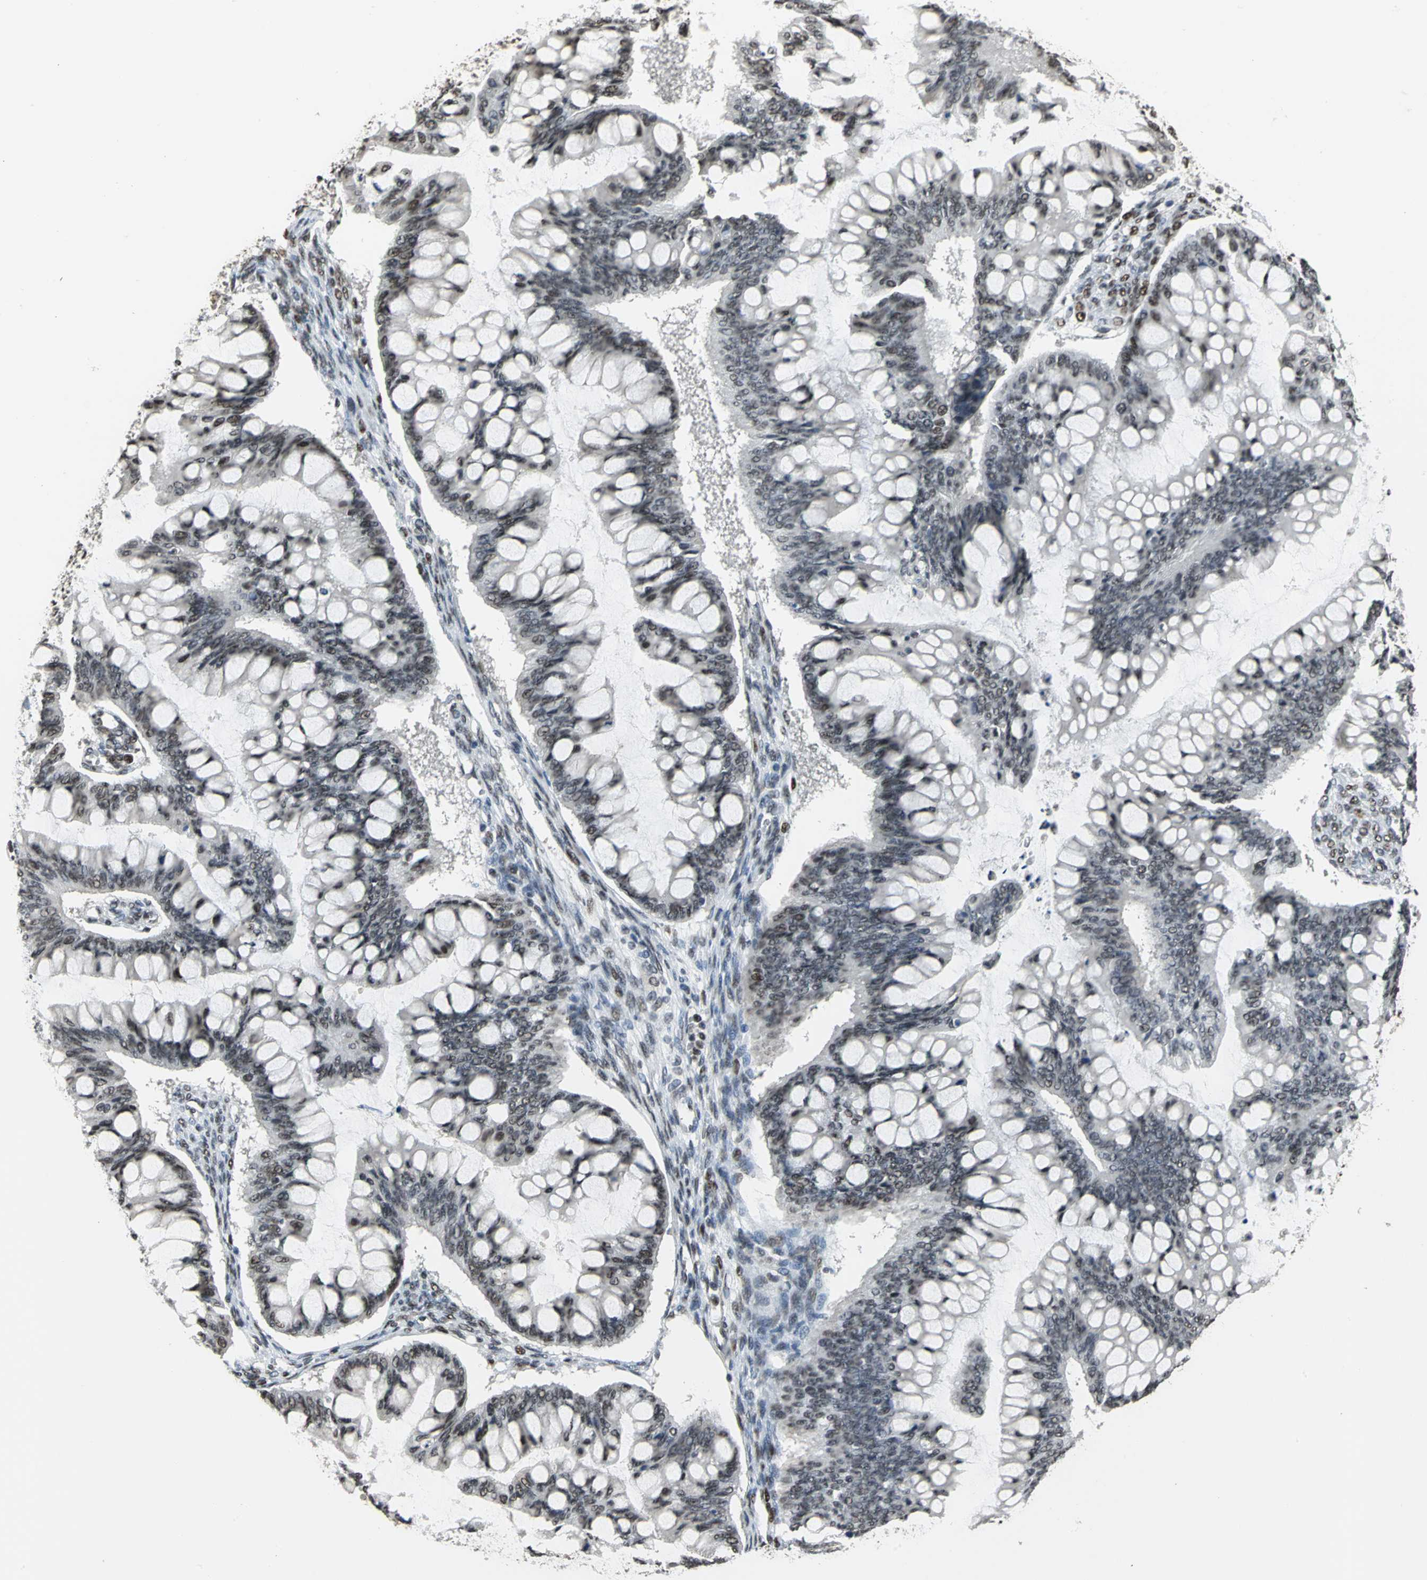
{"staining": {"intensity": "moderate", "quantity": ">75%", "location": "nuclear"}, "tissue": "ovarian cancer", "cell_type": "Tumor cells", "image_type": "cancer", "snomed": [{"axis": "morphology", "description": "Cystadenocarcinoma, mucinous, NOS"}, {"axis": "topography", "description": "Ovary"}], "caption": "High-power microscopy captured an immunohistochemistry (IHC) histopathology image of ovarian cancer (mucinous cystadenocarcinoma), revealing moderate nuclear staining in approximately >75% of tumor cells.", "gene": "CCDC88C", "patient": {"sex": "female", "age": 73}}